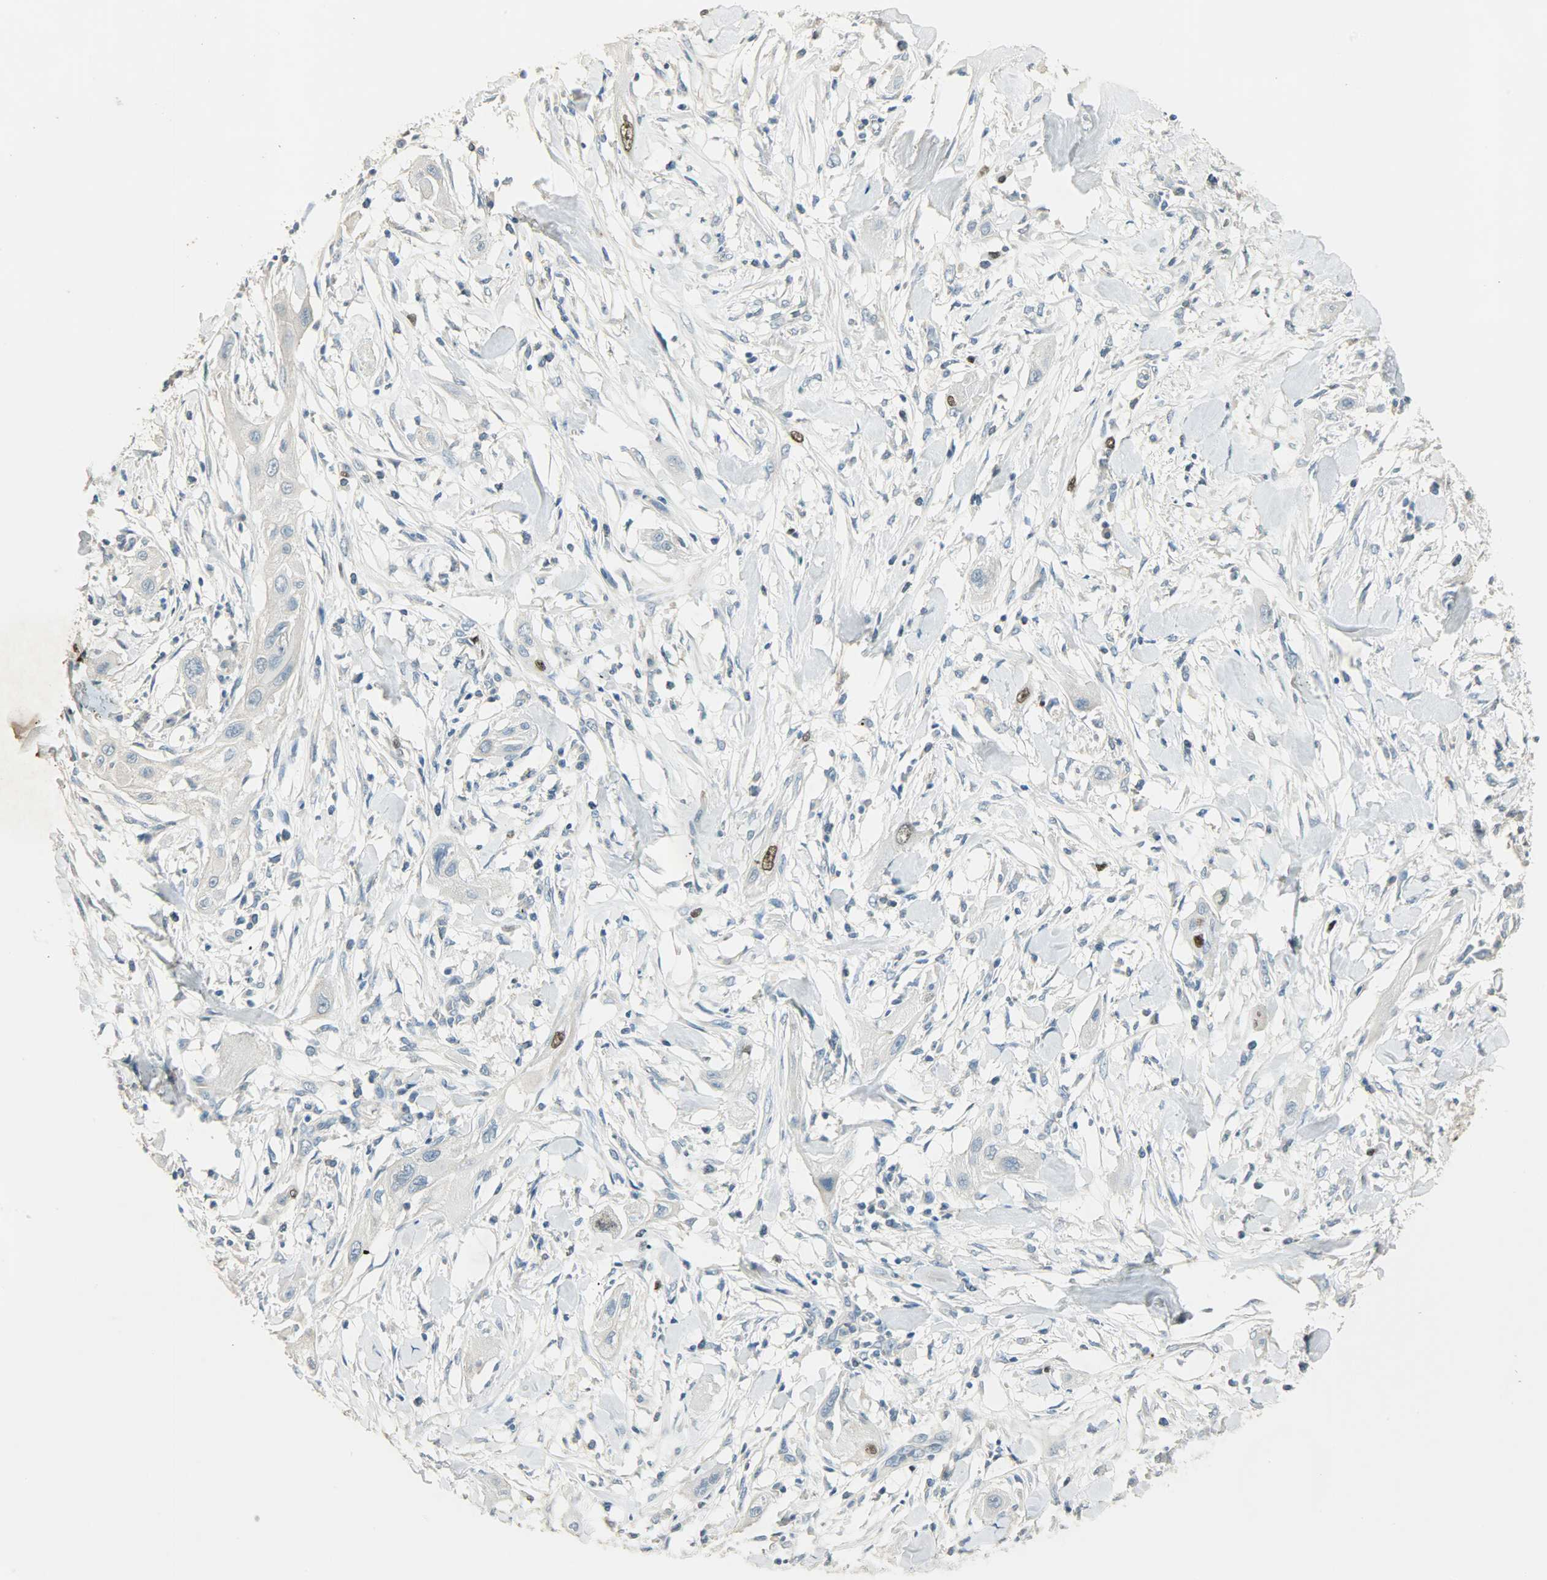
{"staining": {"intensity": "strong", "quantity": "<25%", "location": "nuclear"}, "tissue": "lung cancer", "cell_type": "Tumor cells", "image_type": "cancer", "snomed": [{"axis": "morphology", "description": "Squamous cell carcinoma, NOS"}, {"axis": "topography", "description": "Lung"}], "caption": "Protein expression analysis of human lung squamous cell carcinoma reveals strong nuclear staining in about <25% of tumor cells. (brown staining indicates protein expression, while blue staining denotes nuclei).", "gene": "TPX2", "patient": {"sex": "female", "age": 47}}